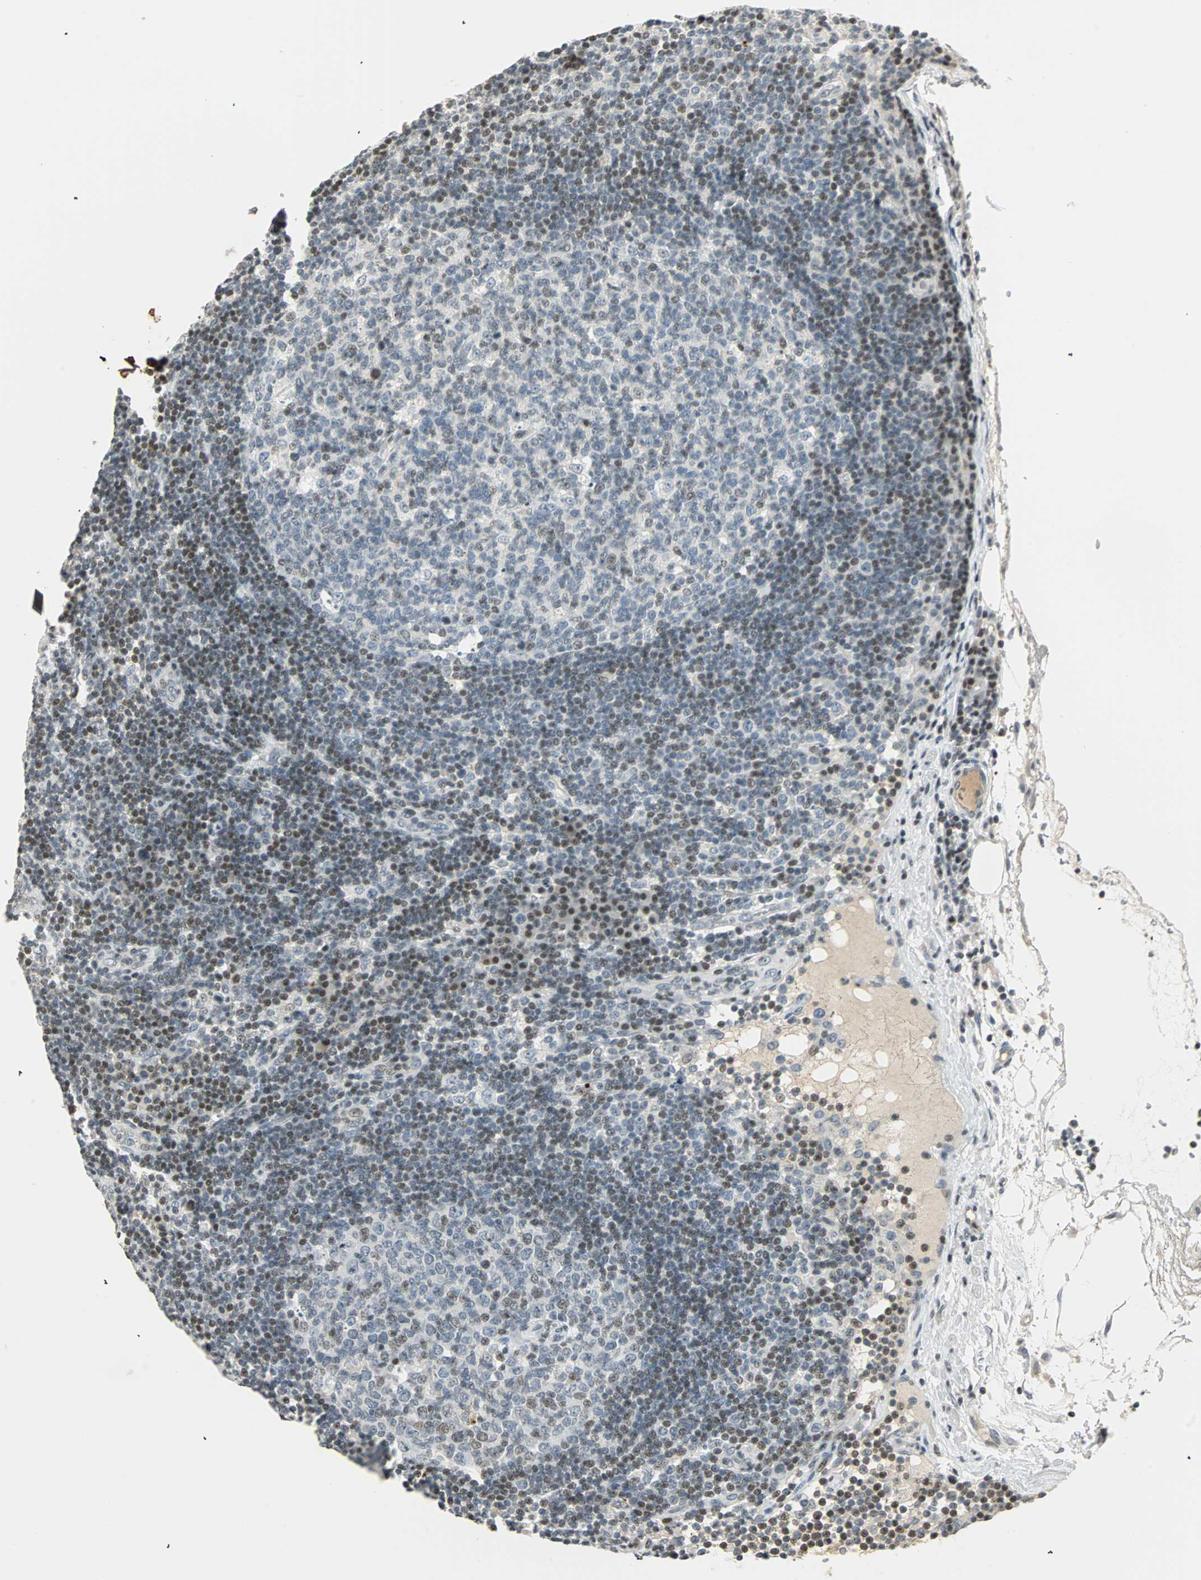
{"staining": {"intensity": "moderate", "quantity": "<25%", "location": "nuclear"}, "tissue": "lymph node", "cell_type": "Germinal center cells", "image_type": "normal", "snomed": [{"axis": "morphology", "description": "Normal tissue, NOS"}, {"axis": "morphology", "description": "Squamous cell carcinoma, metastatic, NOS"}, {"axis": "topography", "description": "Lymph node"}], "caption": "Immunohistochemical staining of unremarkable lymph node displays moderate nuclear protein staining in about <25% of germinal center cells.", "gene": "SMAD3", "patient": {"sex": "female", "age": 53}}